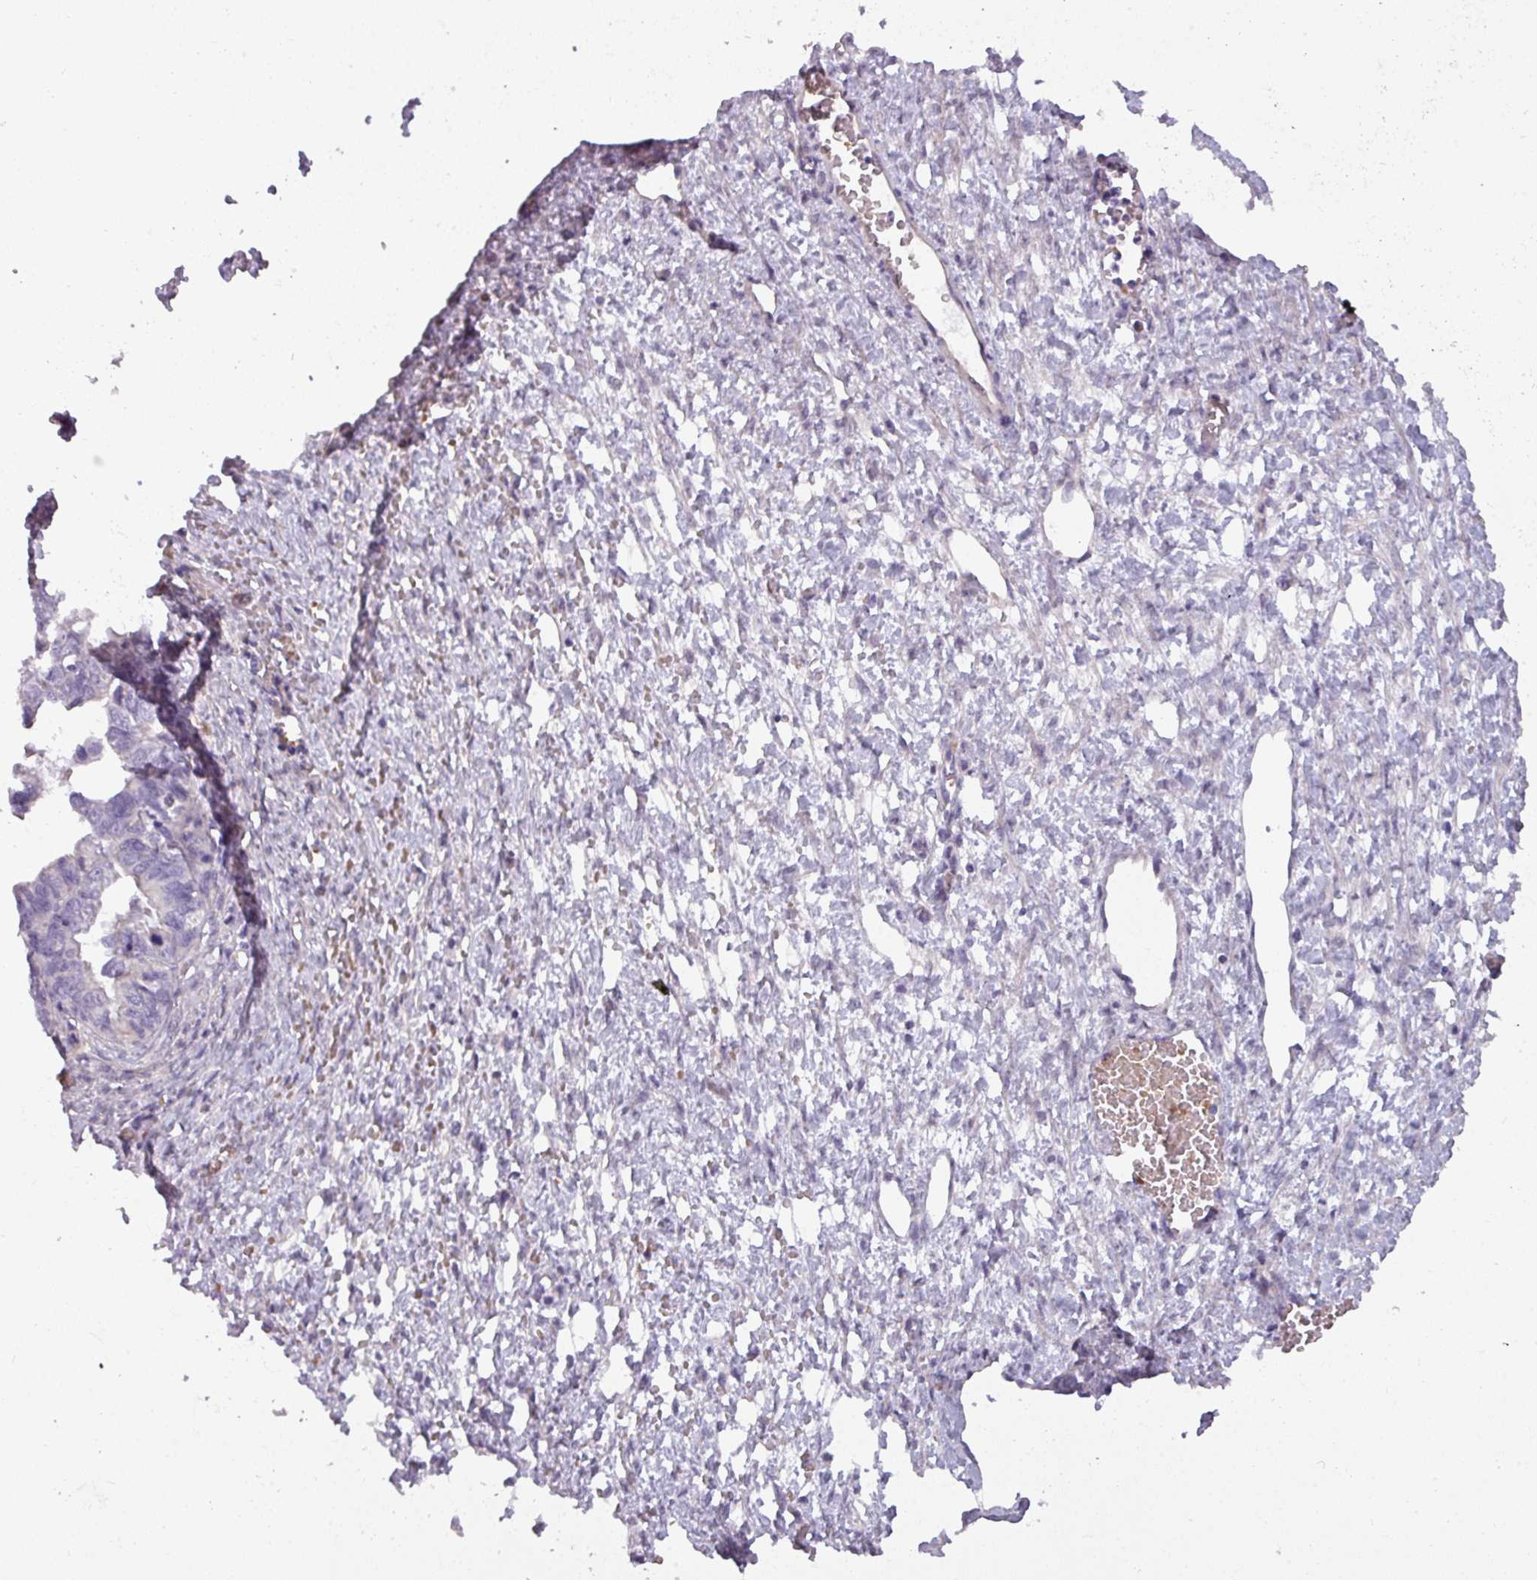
{"staining": {"intensity": "weak", "quantity": "<25%", "location": "cytoplasmic/membranous"}, "tissue": "ovarian cancer", "cell_type": "Tumor cells", "image_type": "cancer", "snomed": [{"axis": "morphology", "description": "Cystadenocarcinoma, serous, NOS"}, {"axis": "topography", "description": "Ovary"}], "caption": "Ovarian serous cystadenocarcinoma was stained to show a protein in brown. There is no significant expression in tumor cells.", "gene": "BUD23", "patient": {"sex": "female", "age": 64}}